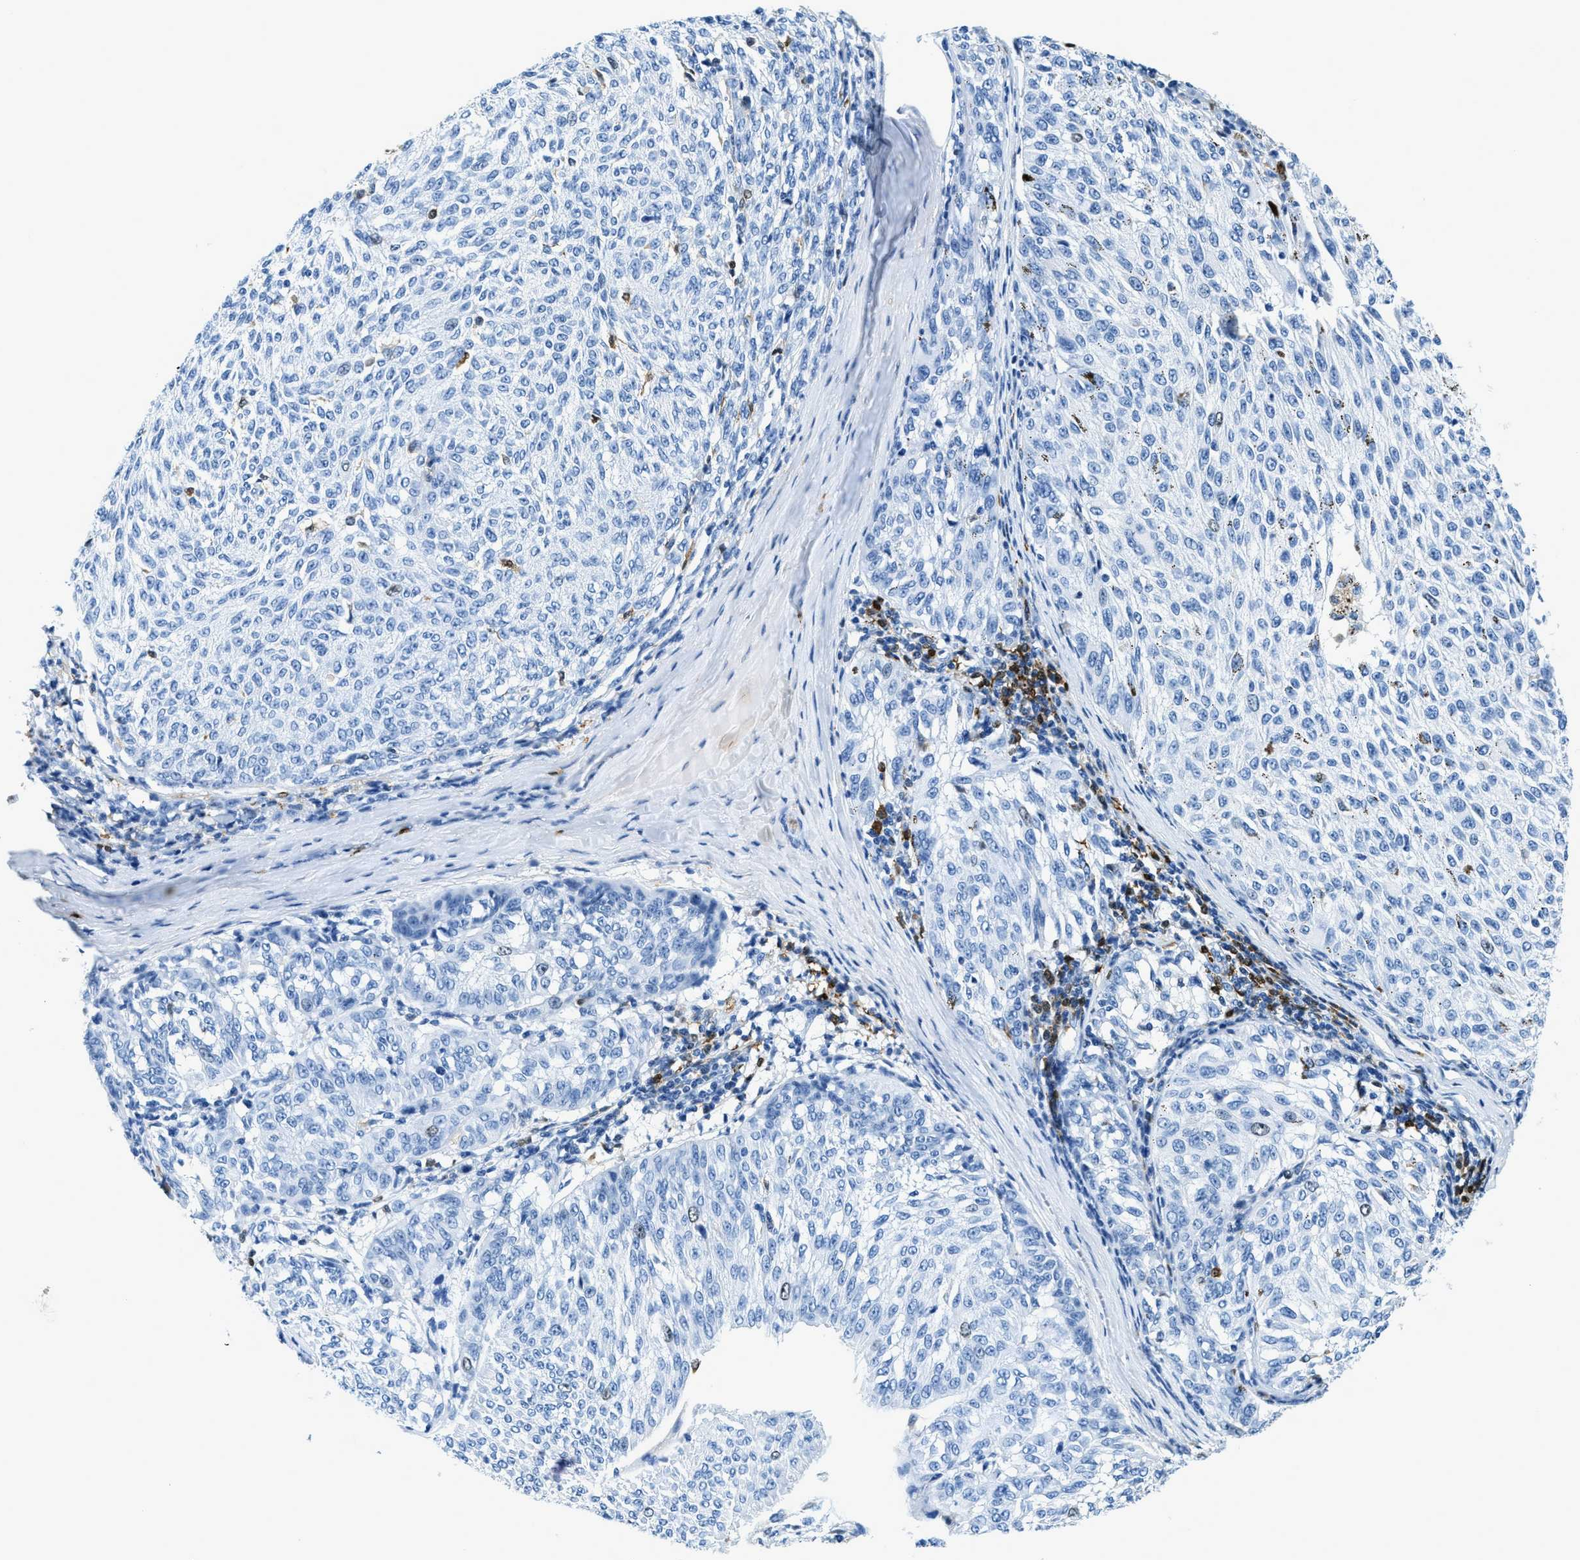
{"staining": {"intensity": "negative", "quantity": "none", "location": "none"}, "tissue": "melanoma", "cell_type": "Tumor cells", "image_type": "cancer", "snomed": [{"axis": "morphology", "description": "Malignant melanoma, NOS"}, {"axis": "topography", "description": "Skin"}], "caption": "A high-resolution photomicrograph shows immunohistochemistry (IHC) staining of melanoma, which shows no significant staining in tumor cells.", "gene": "CAPG", "patient": {"sex": "female", "age": 72}}